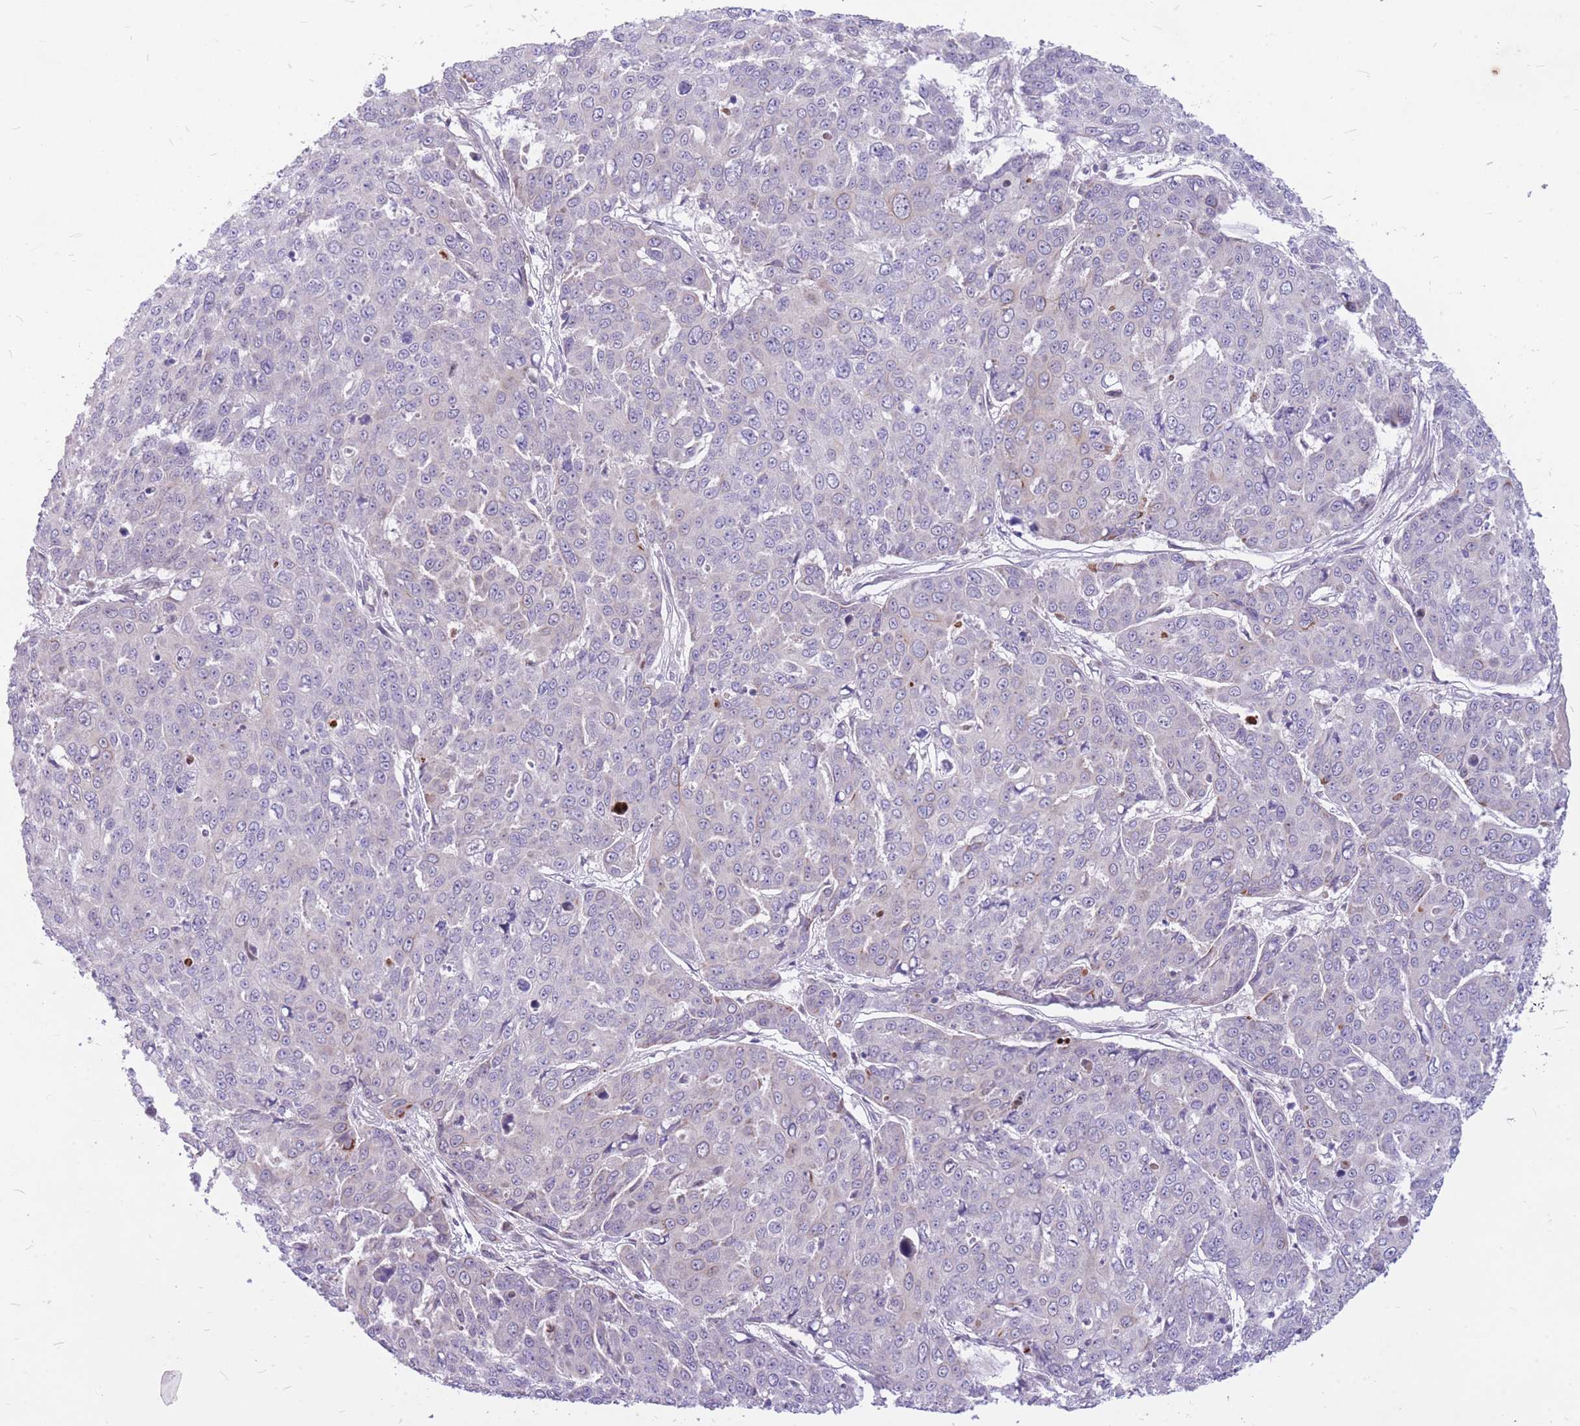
{"staining": {"intensity": "negative", "quantity": "none", "location": "none"}, "tissue": "skin cancer", "cell_type": "Tumor cells", "image_type": "cancer", "snomed": [{"axis": "morphology", "description": "Squamous cell carcinoma, NOS"}, {"axis": "topography", "description": "Skin"}], "caption": "Protein analysis of squamous cell carcinoma (skin) reveals no significant positivity in tumor cells.", "gene": "ERCC2", "patient": {"sex": "male", "age": 71}}